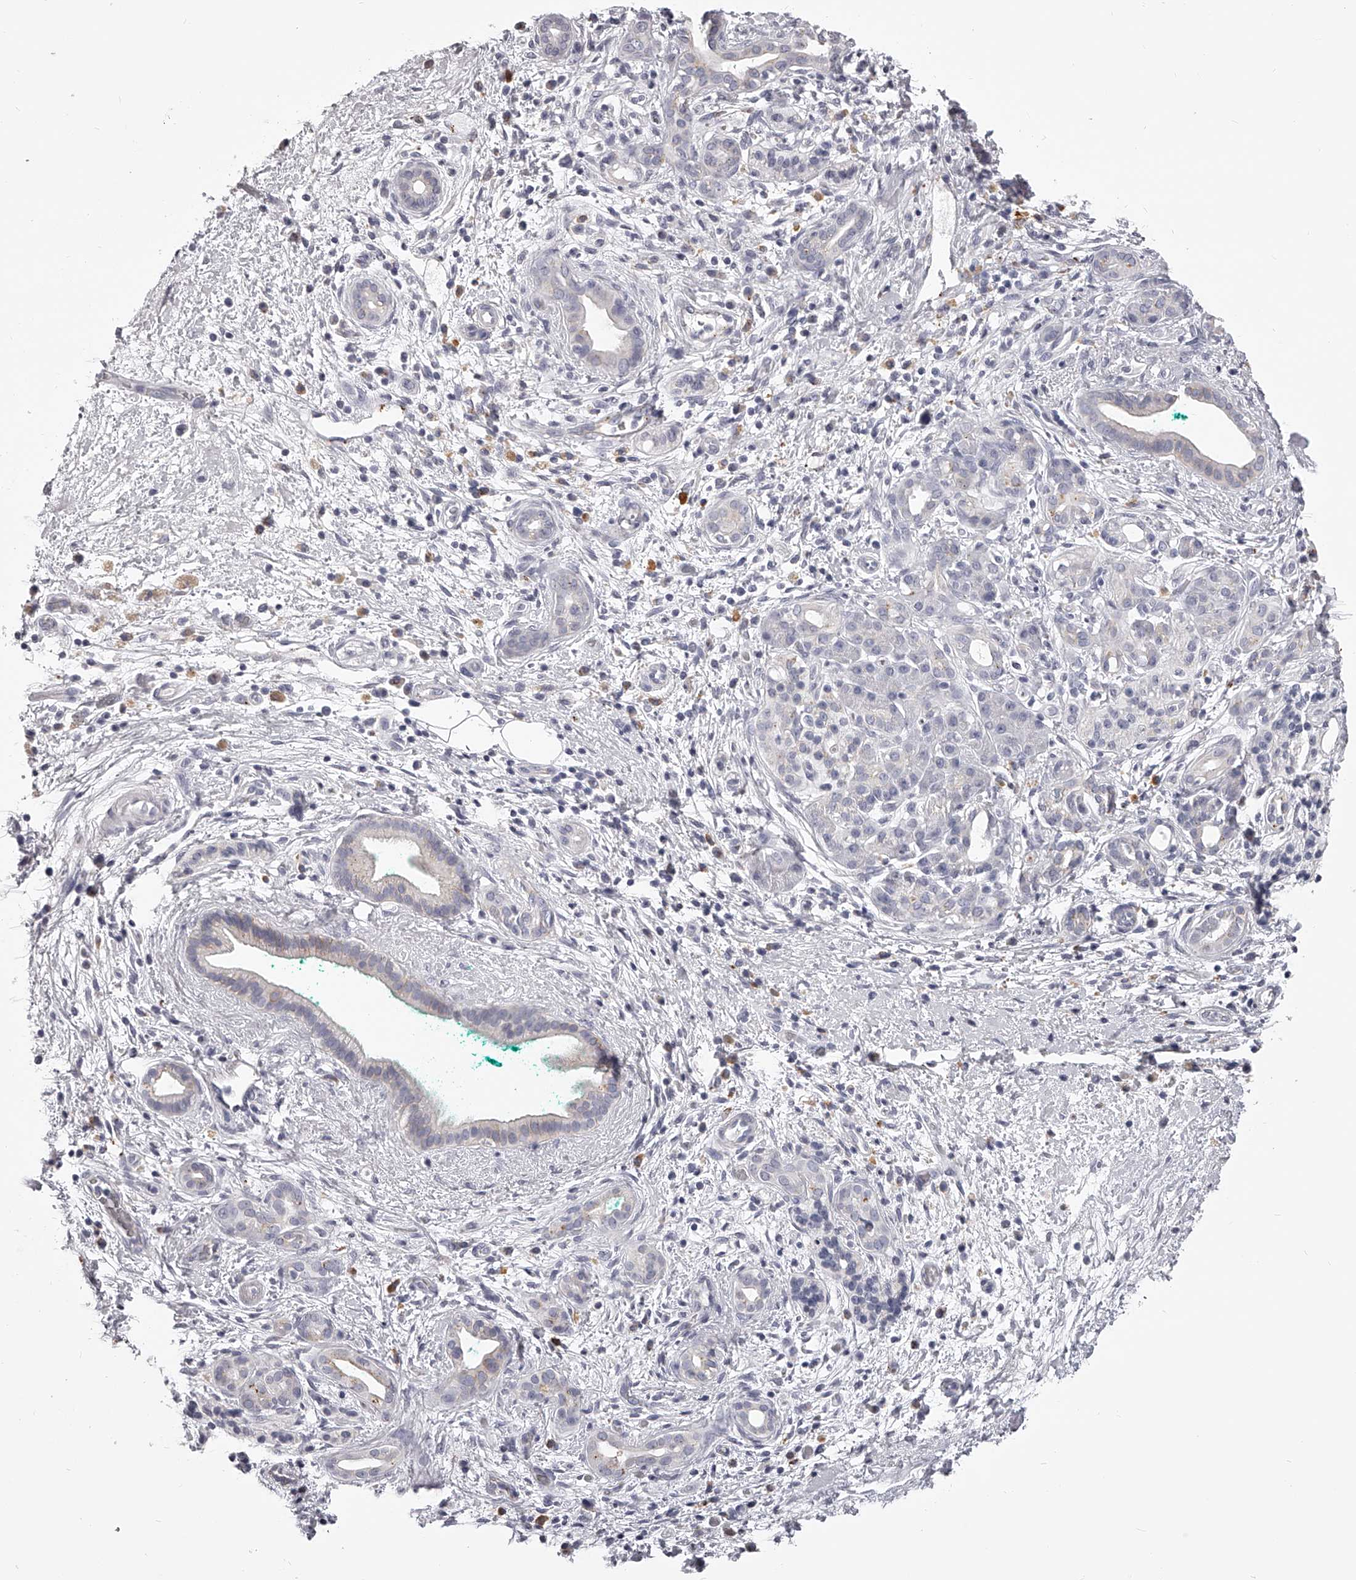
{"staining": {"intensity": "negative", "quantity": "none", "location": "none"}, "tissue": "pancreatic cancer", "cell_type": "Tumor cells", "image_type": "cancer", "snomed": [{"axis": "morphology", "description": "Adenocarcinoma, NOS"}, {"axis": "topography", "description": "Pancreas"}], "caption": "High power microscopy photomicrograph of an IHC image of pancreatic adenocarcinoma, revealing no significant expression in tumor cells. The staining is performed using DAB brown chromogen with nuclei counter-stained in using hematoxylin.", "gene": "DMRT1", "patient": {"sex": "male", "age": 78}}